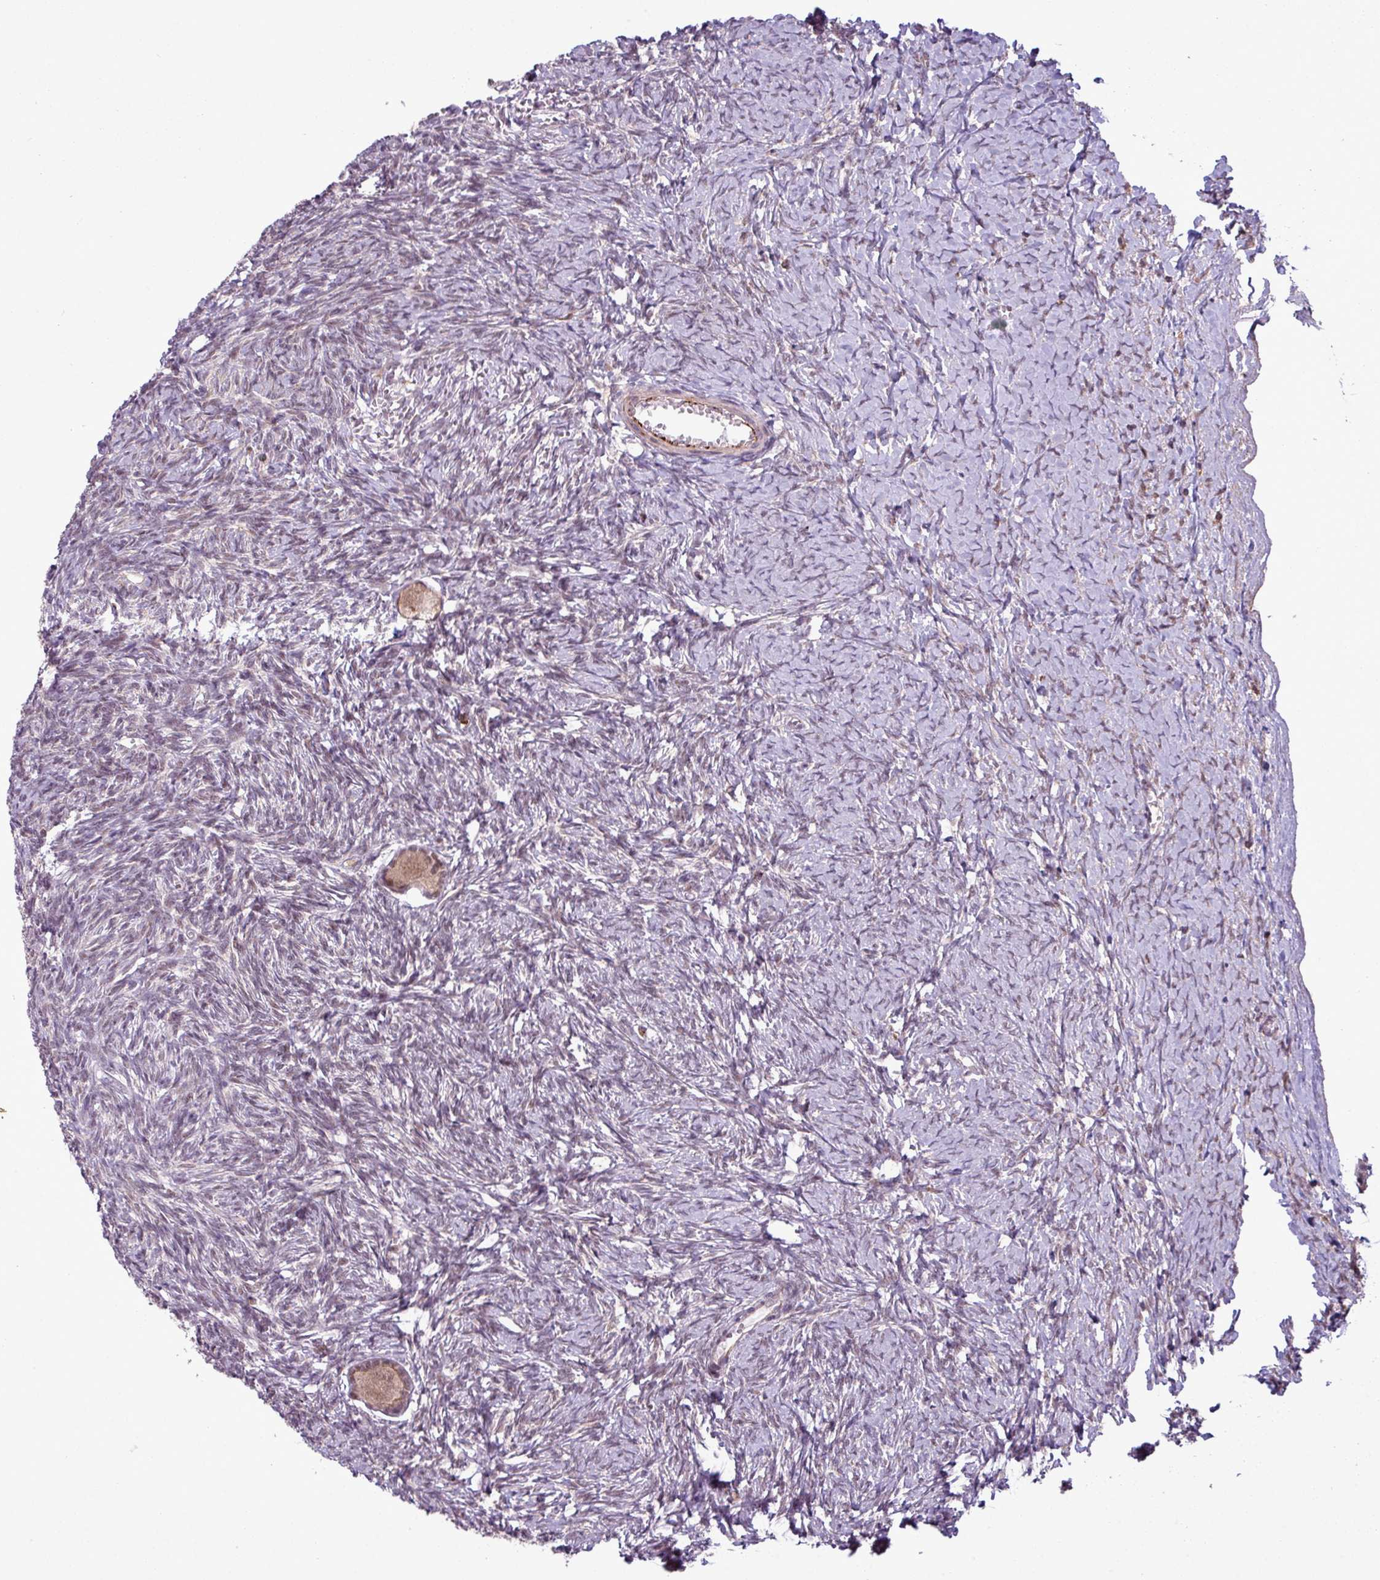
{"staining": {"intensity": "weak", "quantity": ">75%", "location": "cytoplasmic/membranous,nuclear"}, "tissue": "ovary", "cell_type": "Follicle cells", "image_type": "normal", "snomed": [{"axis": "morphology", "description": "Normal tissue, NOS"}, {"axis": "topography", "description": "Ovary"}], "caption": "Immunohistochemical staining of unremarkable human ovary shows low levels of weak cytoplasmic/membranous,nuclear staining in about >75% of follicle cells. (Stains: DAB in brown, nuclei in blue, Microscopy: brightfield microscopy at high magnification).", "gene": "ZC2HC1C", "patient": {"sex": "female", "age": 39}}